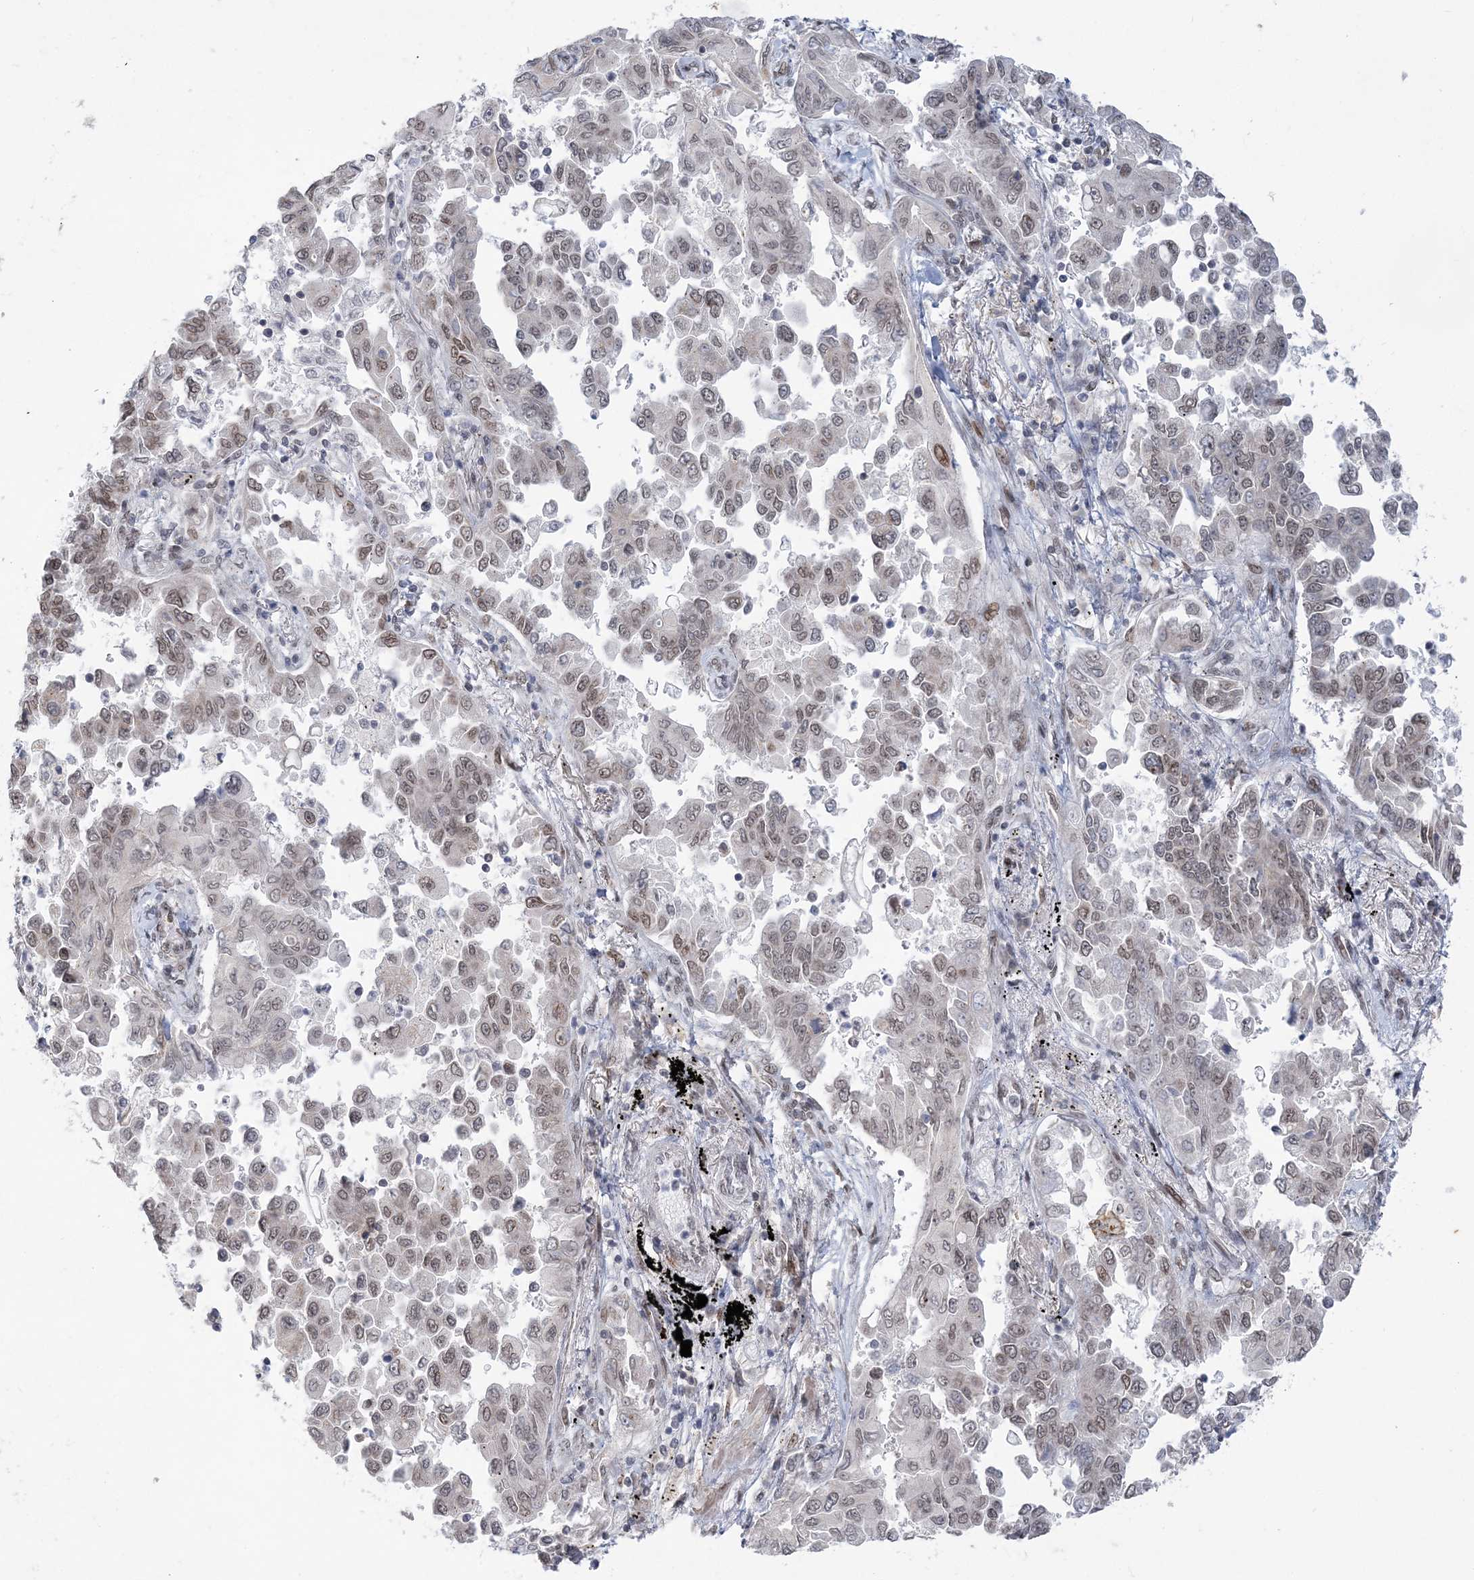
{"staining": {"intensity": "moderate", "quantity": "25%-75%", "location": "nuclear"}, "tissue": "lung cancer", "cell_type": "Tumor cells", "image_type": "cancer", "snomed": [{"axis": "morphology", "description": "Adenocarcinoma, NOS"}, {"axis": "topography", "description": "Lung"}], "caption": "IHC (DAB (3,3'-diaminobenzidine)) staining of lung cancer (adenocarcinoma) exhibits moderate nuclear protein staining in about 25%-75% of tumor cells.", "gene": "WAC", "patient": {"sex": "female", "age": 67}}